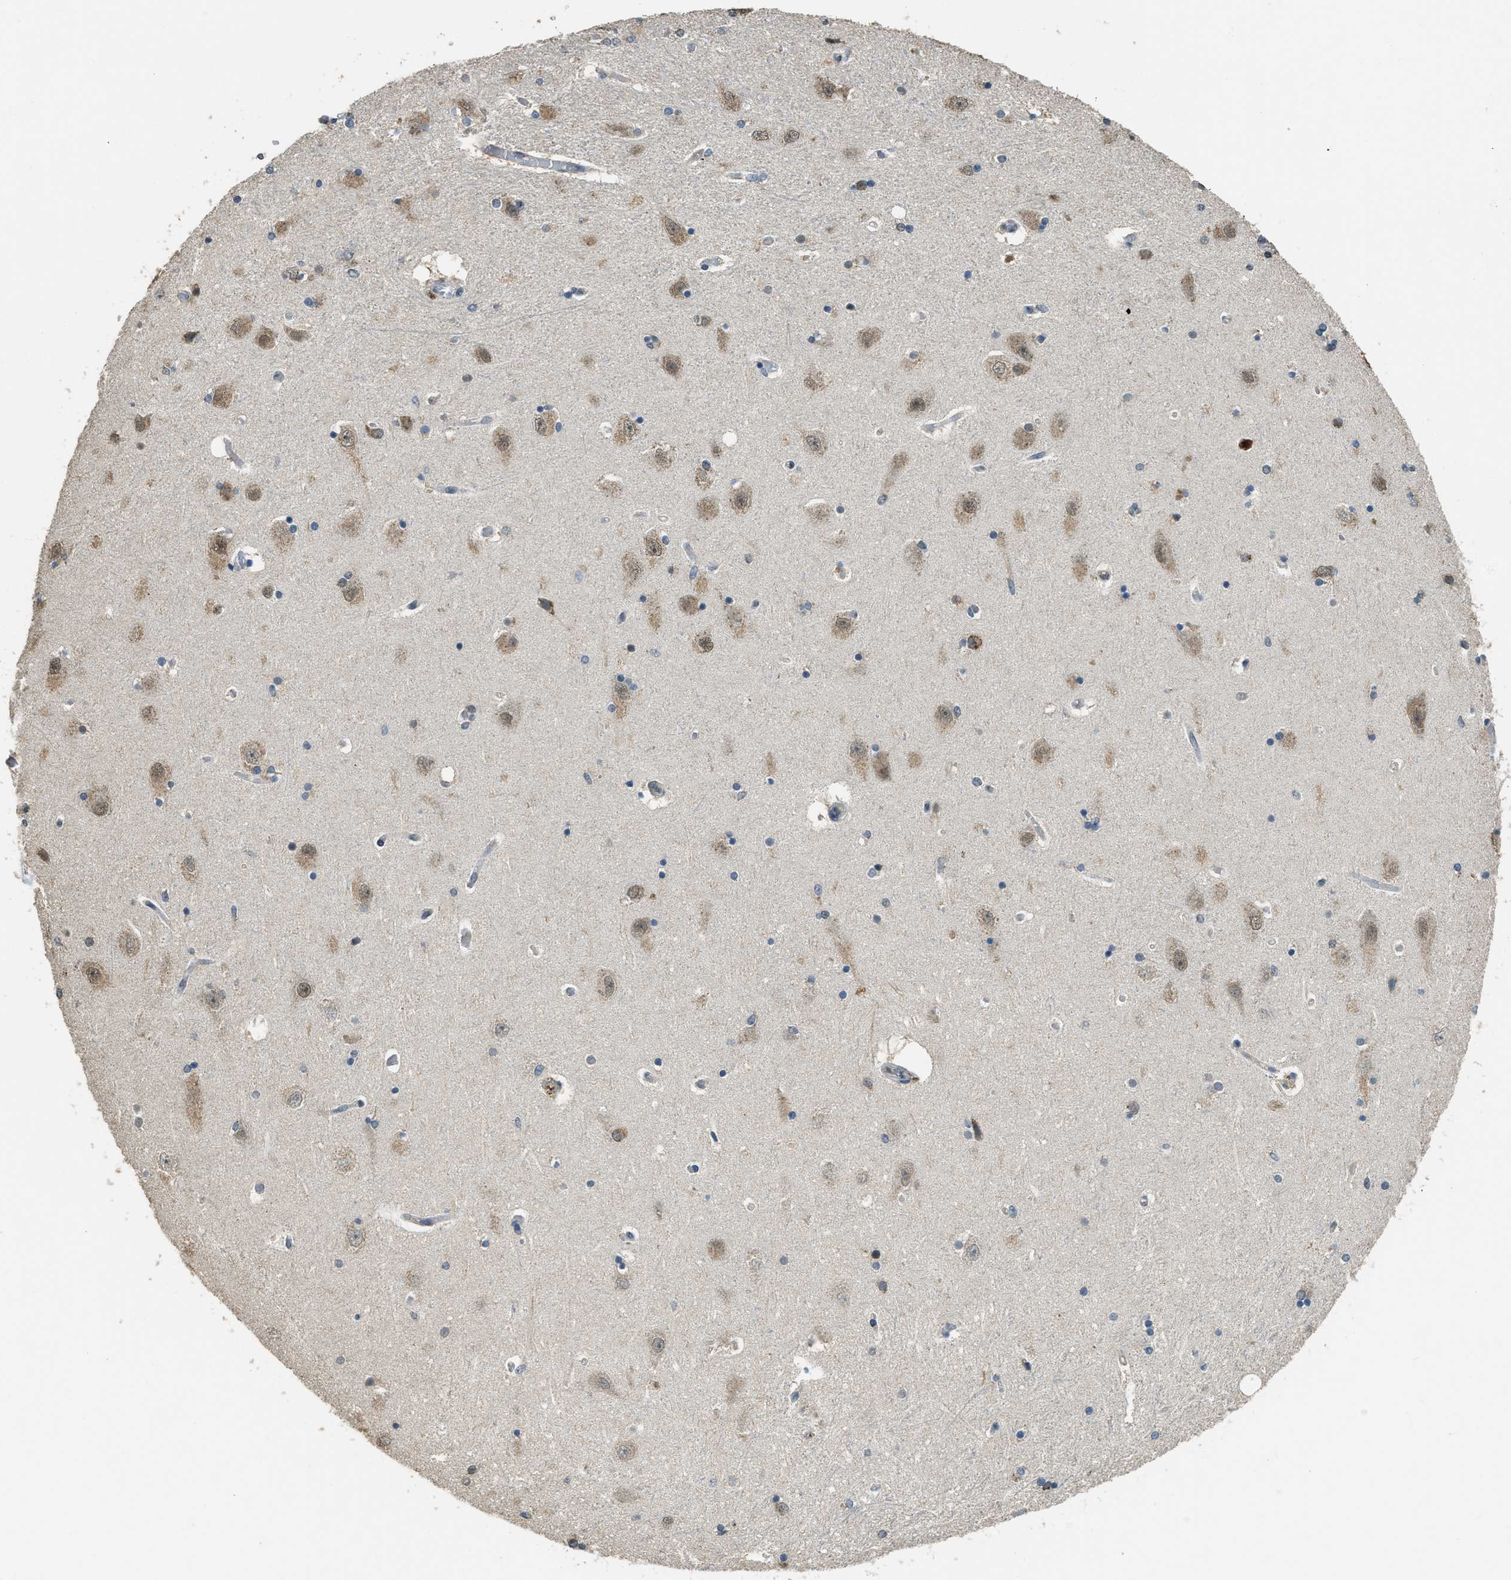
{"staining": {"intensity": "negative", "quantity": "none", "location": "none"}, "tissue": "hippocampus", "cell_type": "Glial cells", "image_type": "normal", "snomed": [{"axis": "morphology", "description": "Normal tissue, NOS"}, {"axis": "topography", "description": "Hippocampus"}], "caption": "This photomicrograph is of benign hippocampus stained with immunohistochemistry to label a protein in brown with the nuclei are counter-stained blue. There is no expression in glial cells.", "gene": "IPO7", "patient": {"sex": "female", "age": 54}}